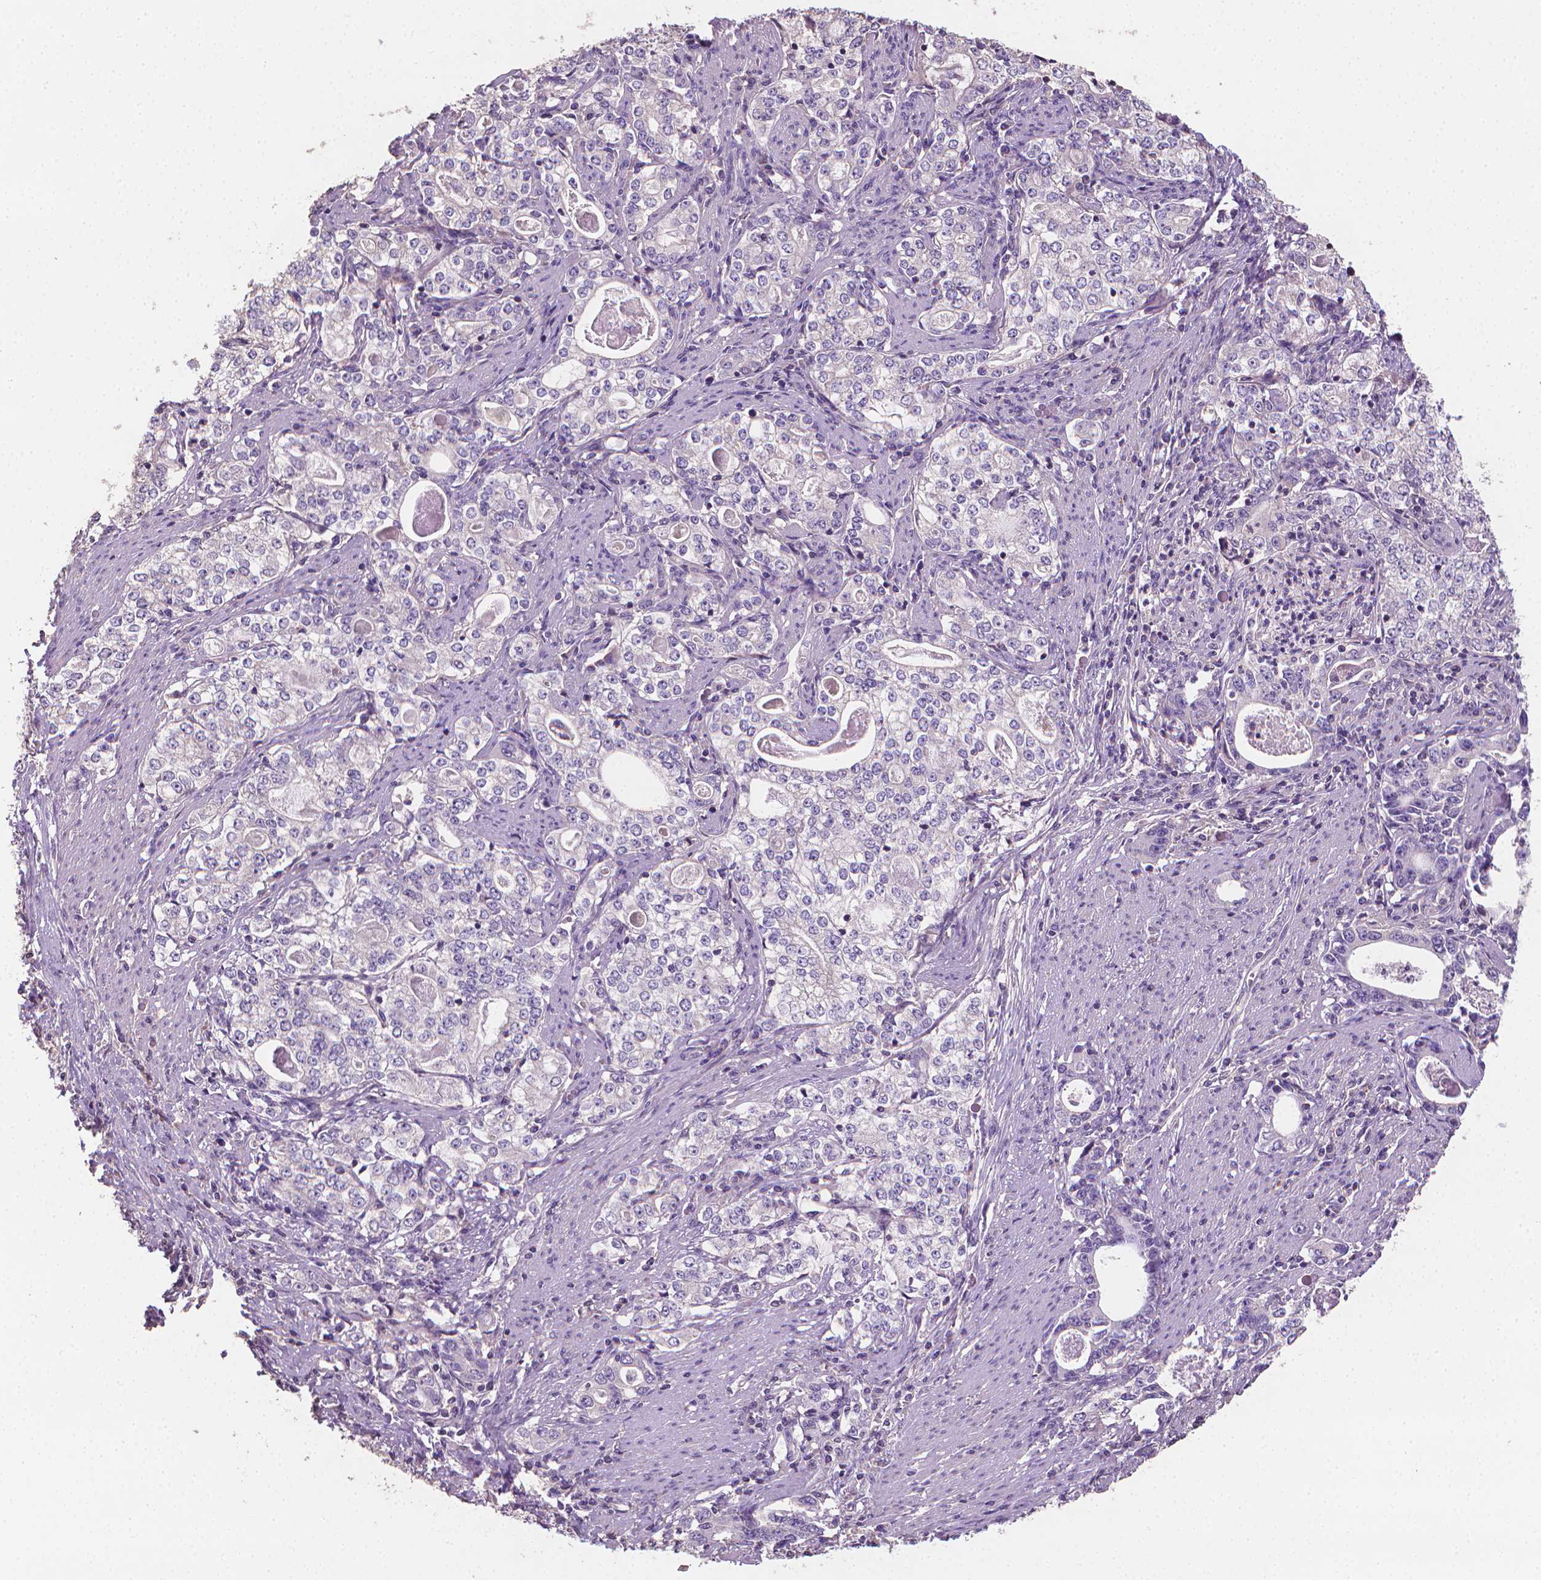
{"staining": {"intensity": "negative", "quantity": "none", "location": "none"}, "tissue": "stomach cancer", "cell_type": "Tumor cells", "image_type": "cancer", "snomed": [{"axis": "morphology", "description": "Adenocarcinoma, NOS"}, {"axis": "topography", "description": "Stomach, lower"}], "caption": "The image displays no significant expression in tumor cells of adenocarcinoma (stomach).", "gene": "CATIP", "patient": {"sex": "female", "age": 72}}